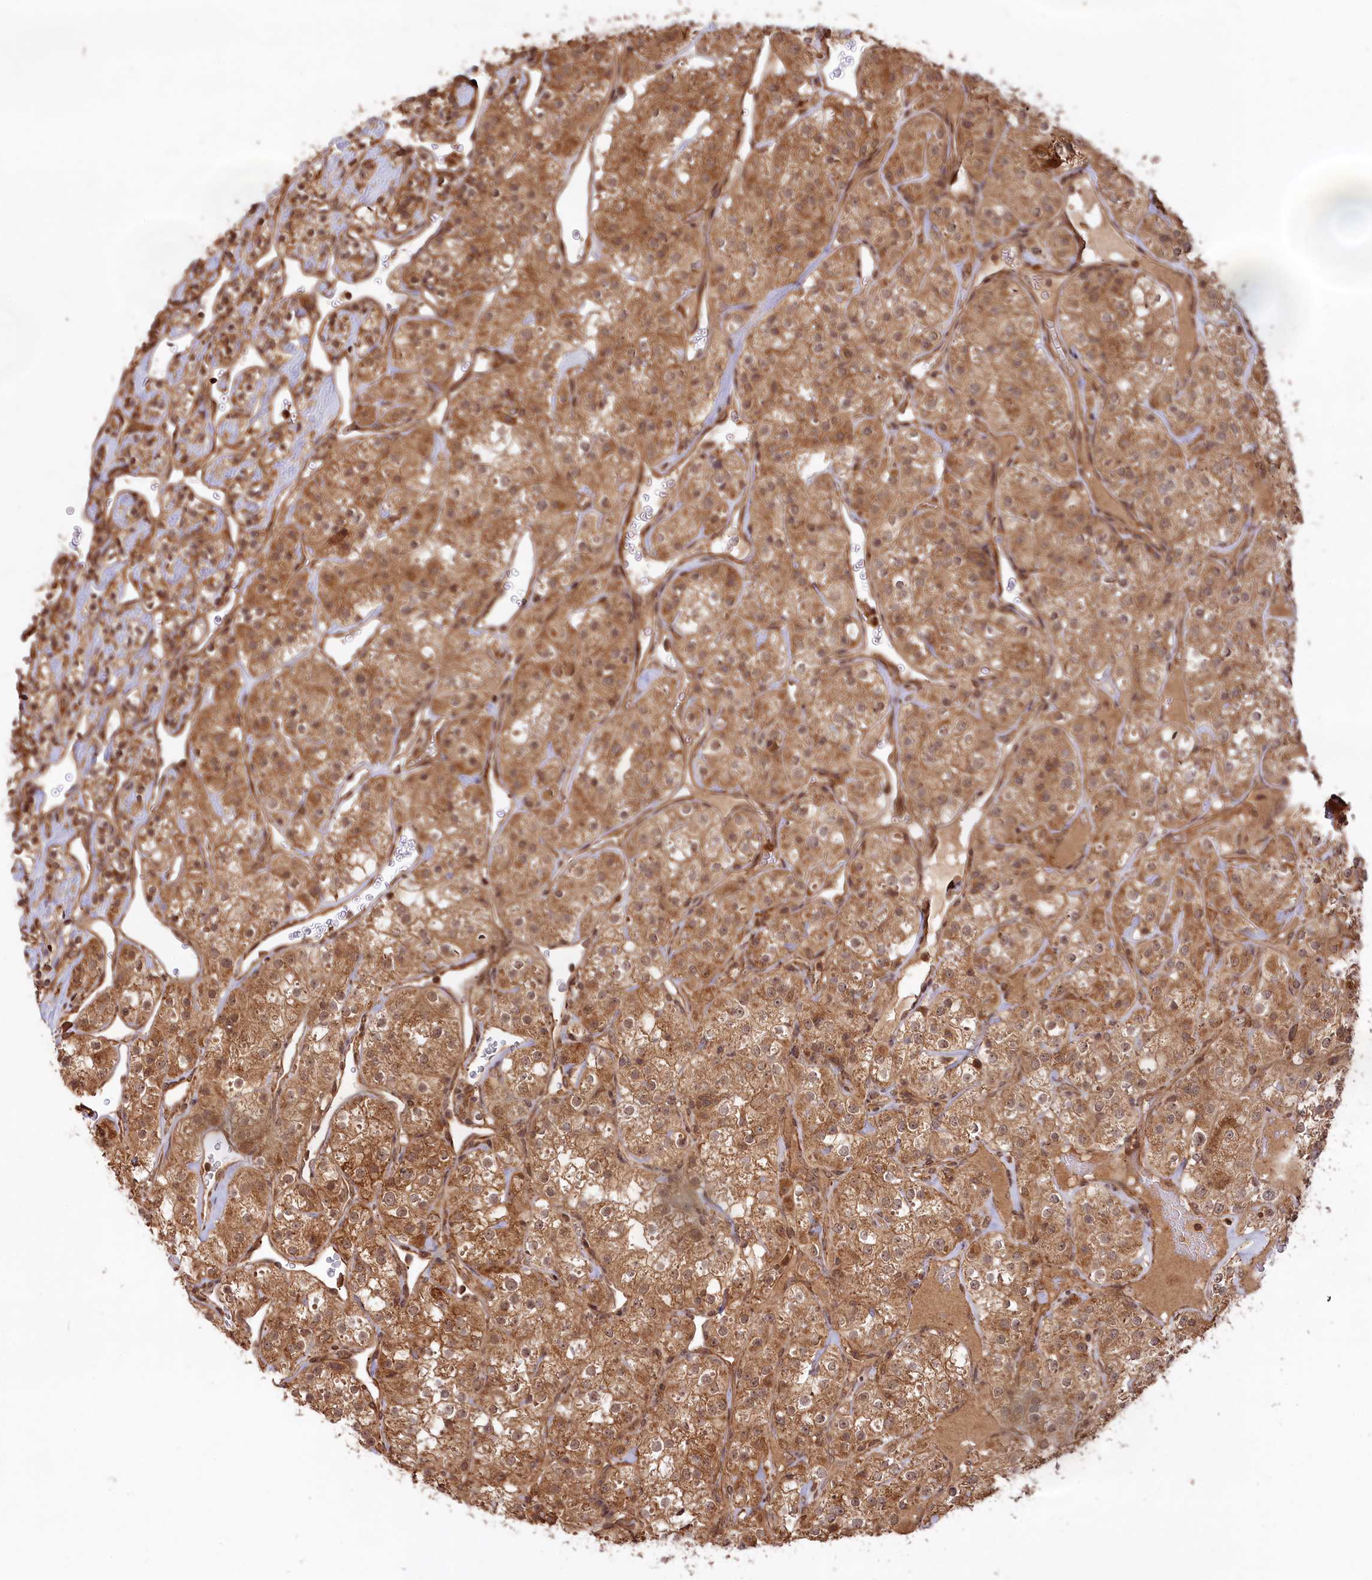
{"staining": {"intensity": "moderate", "quantity": ">75%", "location": "cytoplasmic/membranous"}, "tissue": "renal cancer", "cell_type": "Tumor cells", "image_type": "cancer", "snomed": [{"axis": "morphology", "description": "Adenocarcinoma, NOS"}, {"axis": "topography", "description": "Kidney"}], "caption": "A histopathology image of renal cancer (adenocarcinoma) stained for a protein demonstrates moderate cytoplasmic/membranous brown staining in tumor cells.", "gene": "CCDC174", "patient": {"sex": "male", "age": 77}}